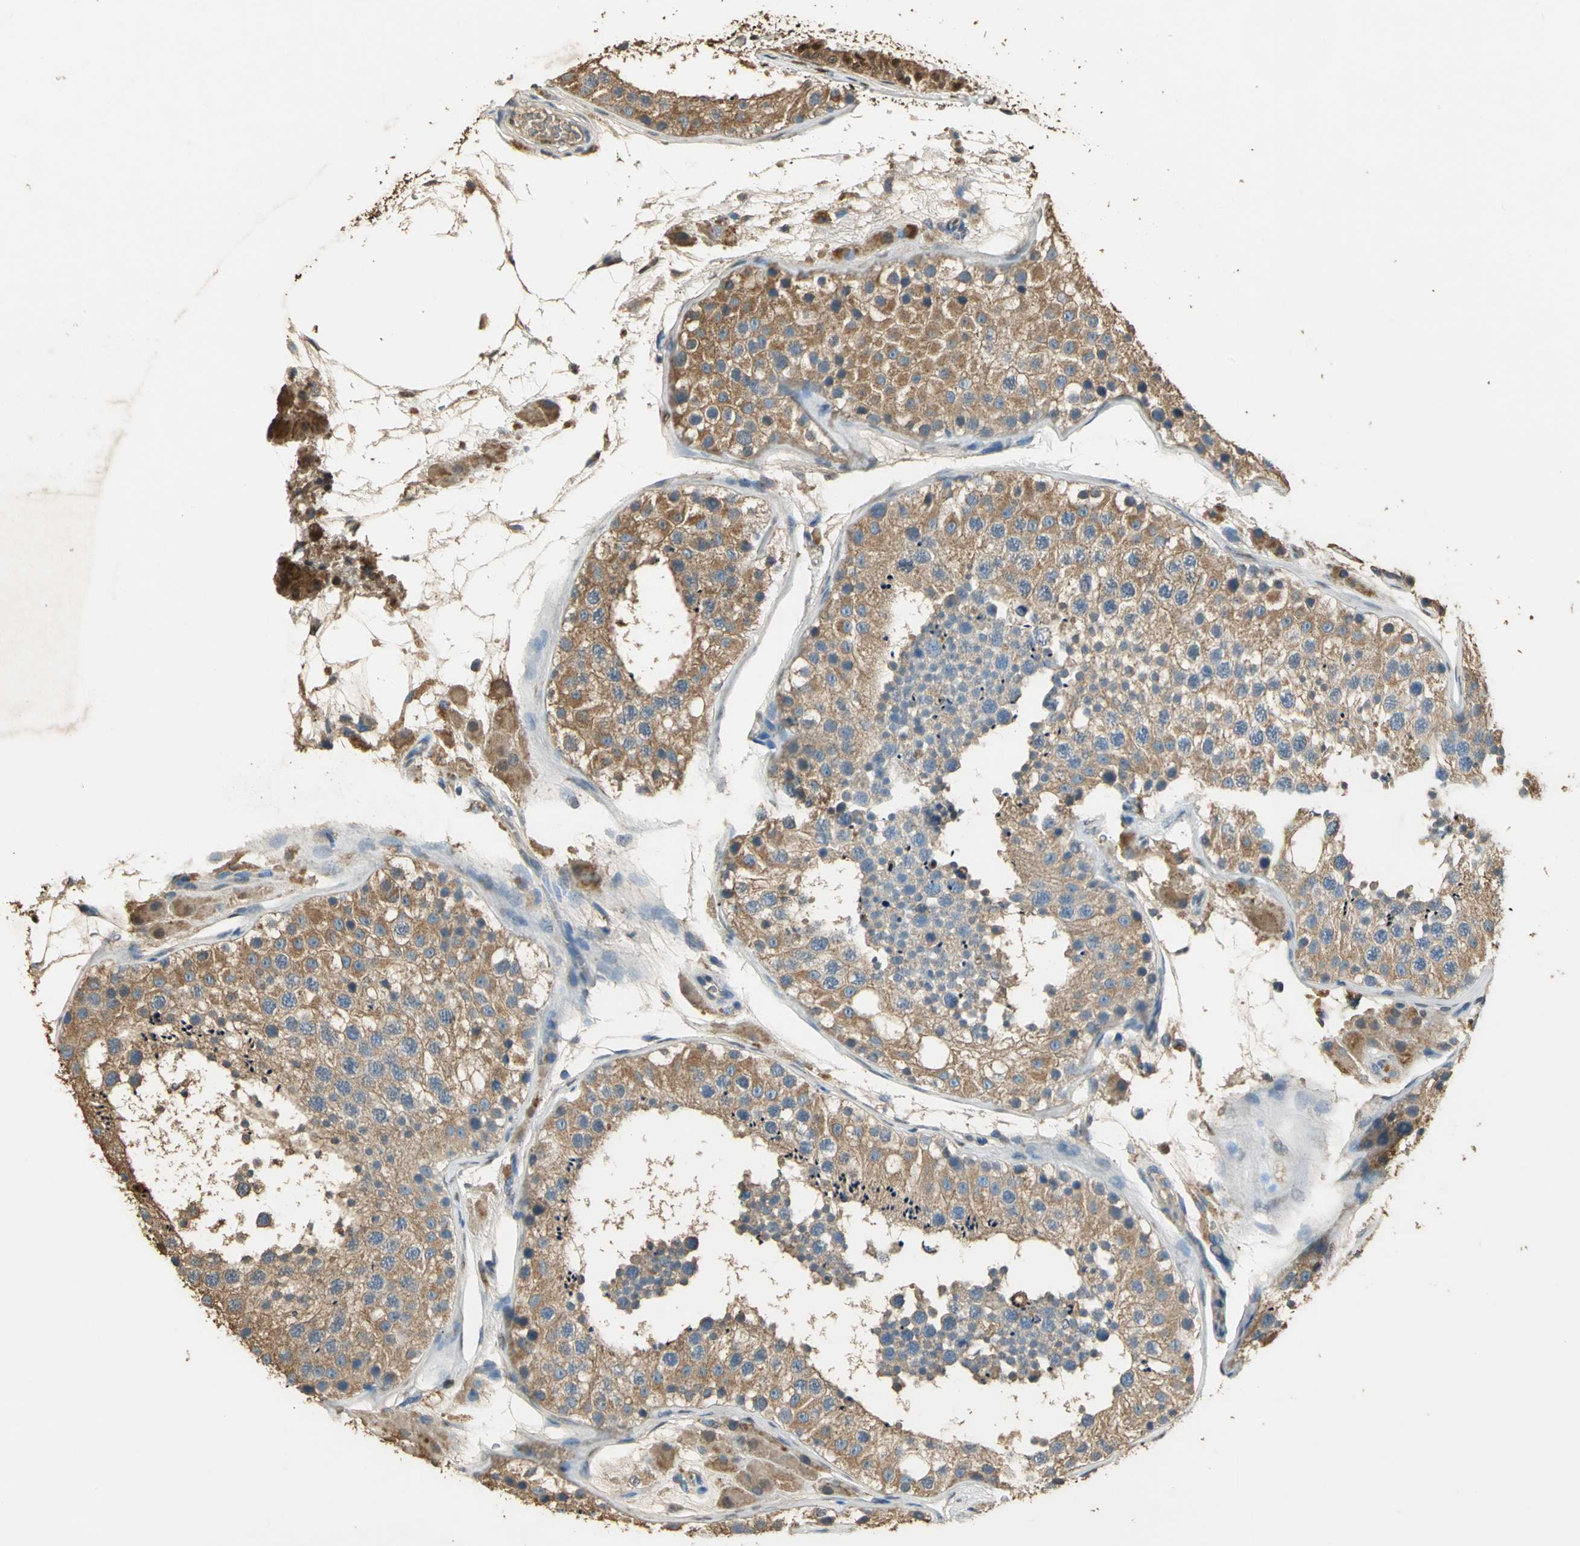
{"staining": {"intensity": "strong", "quantity": ">75%", "location": "cytoplasmic/membranous"}, "tissue": "testis", "cell_type": "Cells in seminiferous ducts", "image_type": "normal", "snomed": [{"axis": "morphology", "description": "Normal tissue, NOS"}, {"axis": "topography", "description": "Testis"}], "caption": "About >75% of cells in seminiferous ducts in benign testis show strong cytoplasmic/membranous protein positivity as visualized by brown immunohistochemical staining.", "gene": "GAPDH", "patient": {"sex": "male", "age": 26}}